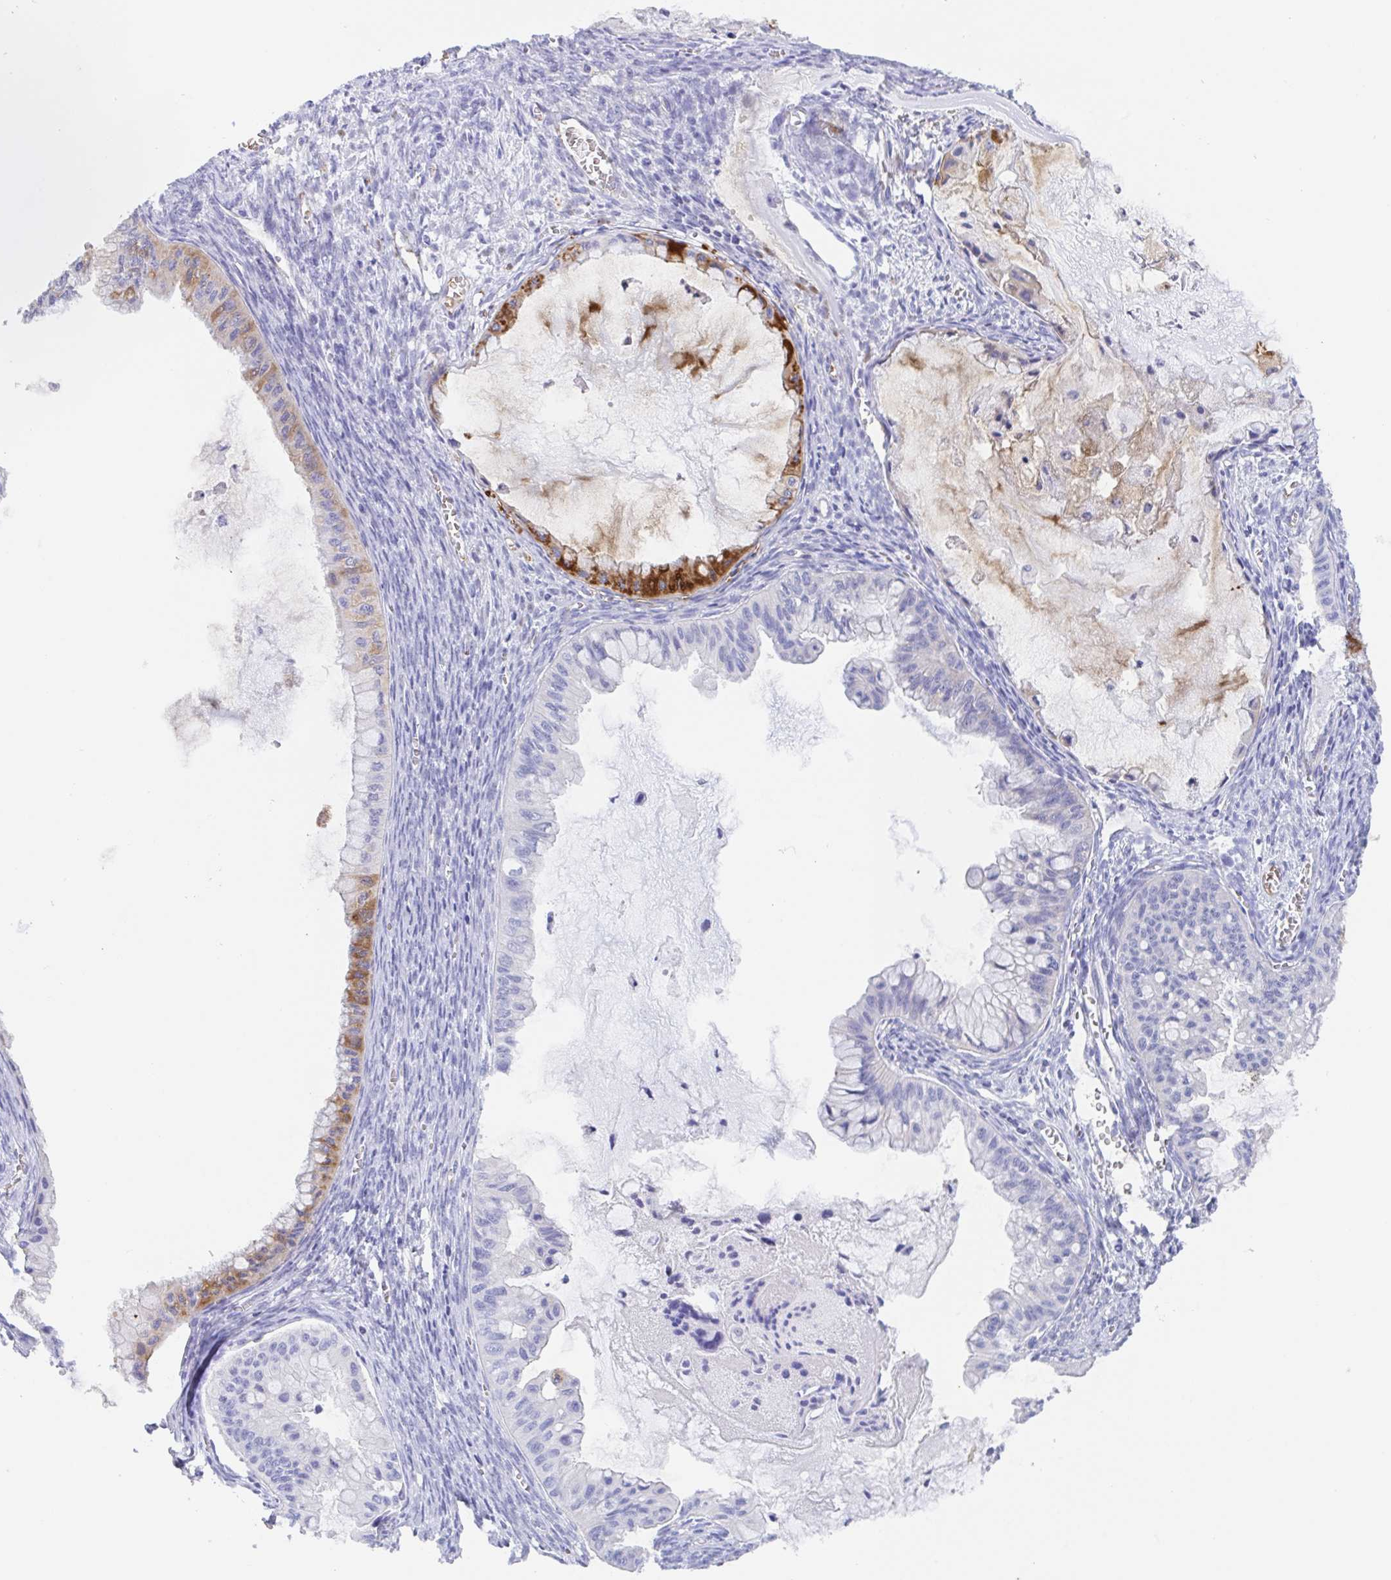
{"staining": {"intensity": "moderate", "quantity": "<25%", "location": "cytoplasmic/membranous"}, "tissue": "ovarian cancer", "cell_type": "Tumor cells", "image_type": "cancer", "snomed": [{"axis": "morphology", "description": "Cystadenocarcinoma, mucinous, NOS"}, {"axis": "topography", "description": "Ovary"}], "caption": "Moderate cytoplasmic/membranous expression is identified in about <25% of tumor cells in ovarian mucinous cystadenocarcinoma.", "gene": "MUCL3", "patient": {"sex": "female", "age": 72}}